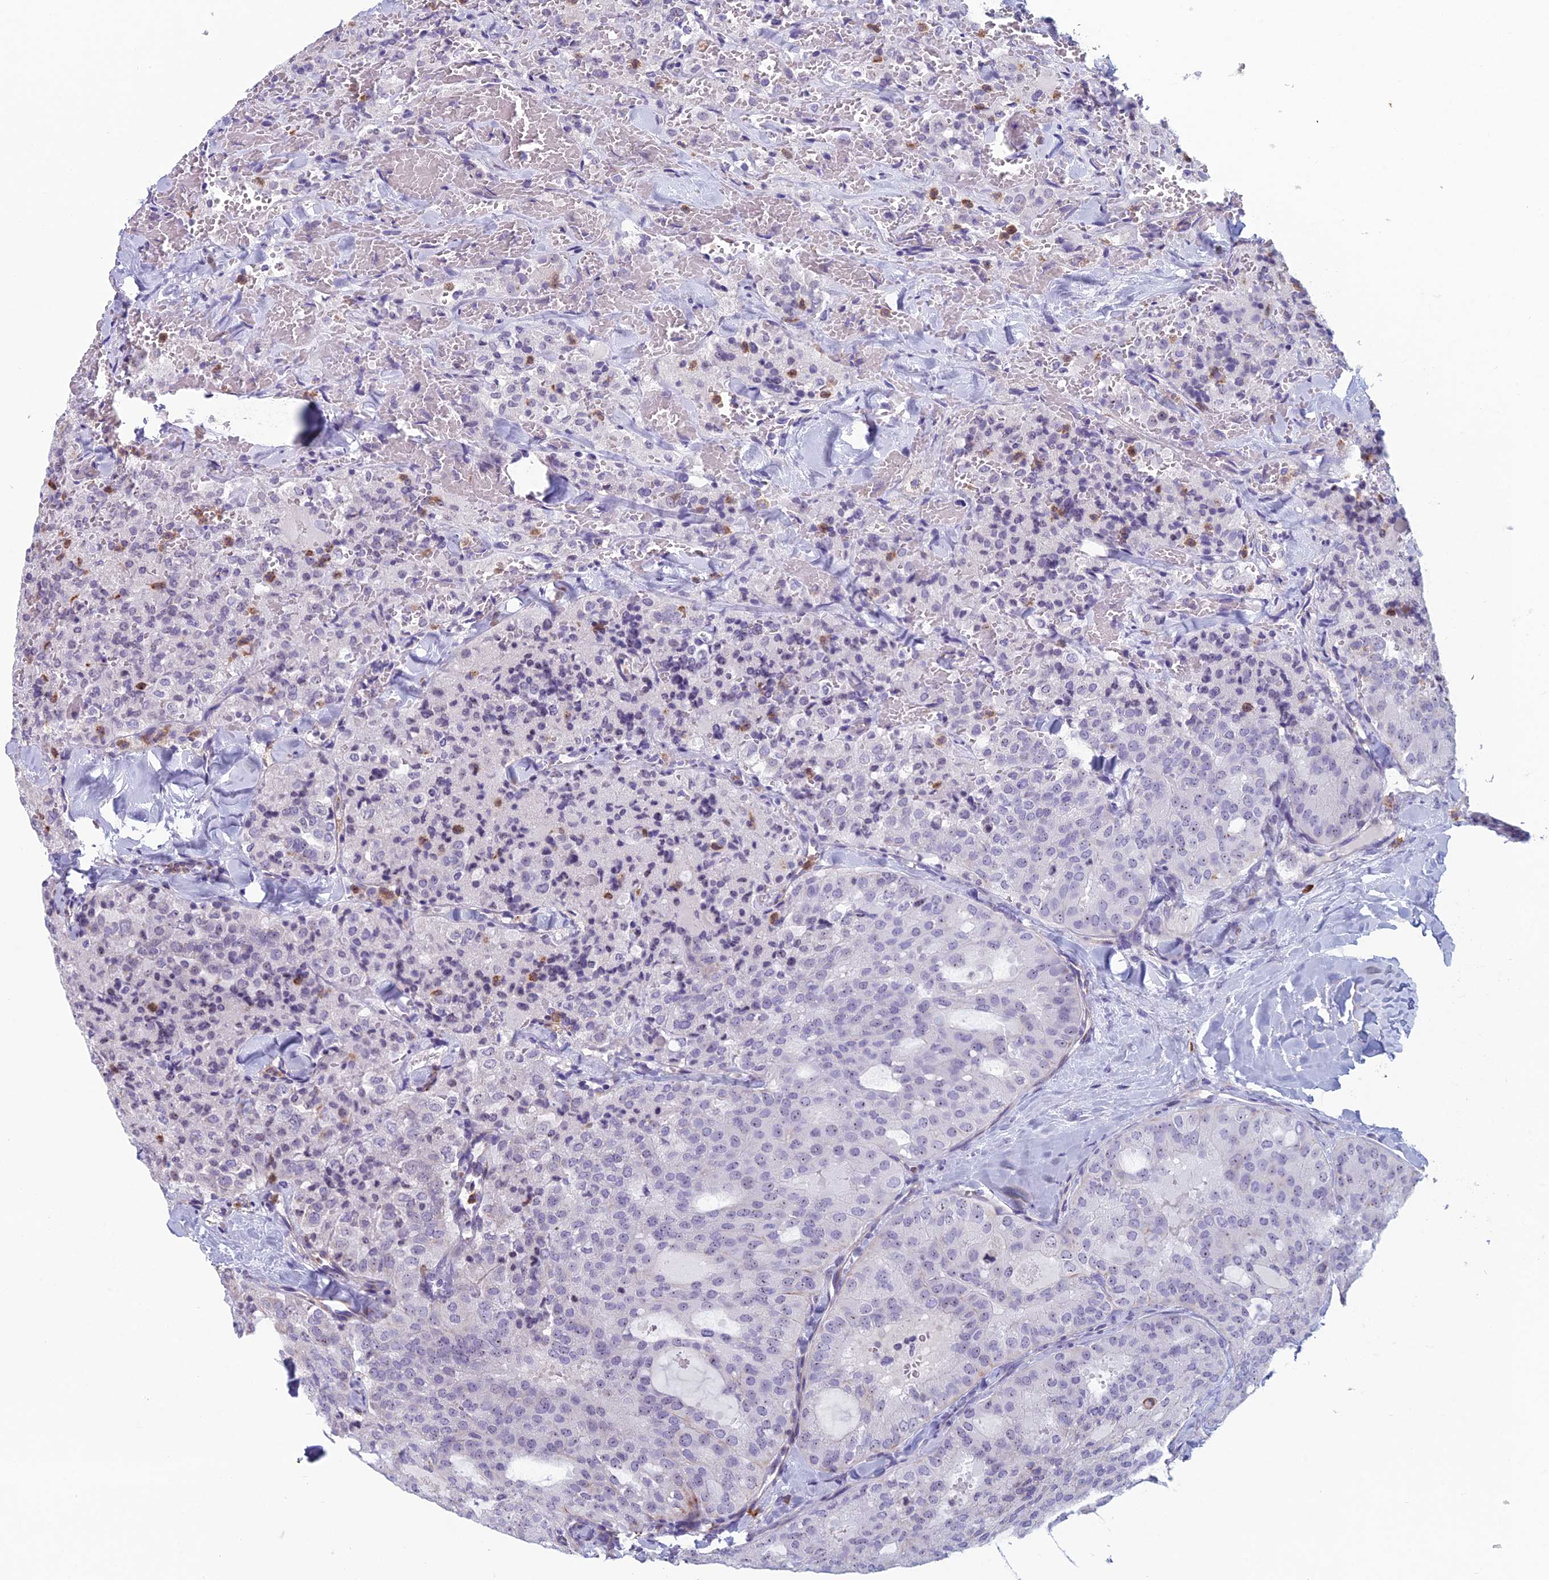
{"staining": {"intensity": "weak", "quantity": "25%-75%", "location": "nuclear"}, "tissue": "thyroid cancer", "cell_type": "Tumor cells", "image_type": "cancer", "snomed": [{"axis": "morphology", "description": "Follicular adenoma carcinoma, NOS"}, {"axis": "topography", "description": "Thyroid gland"}], "caption": "Weak nuclear protein expression is seen in approximately 25%-75% of tumor cells in thyroid cancer (follicular adenoma carcinoma). The staining was performed using DAB (3,3'-diaminobenzidine), with brown indicating positive protein expression. Nuclei are stained blue with hematoxylin.", "gene": "NOC2L", "patient": {"sex": "male", "age": 75}}